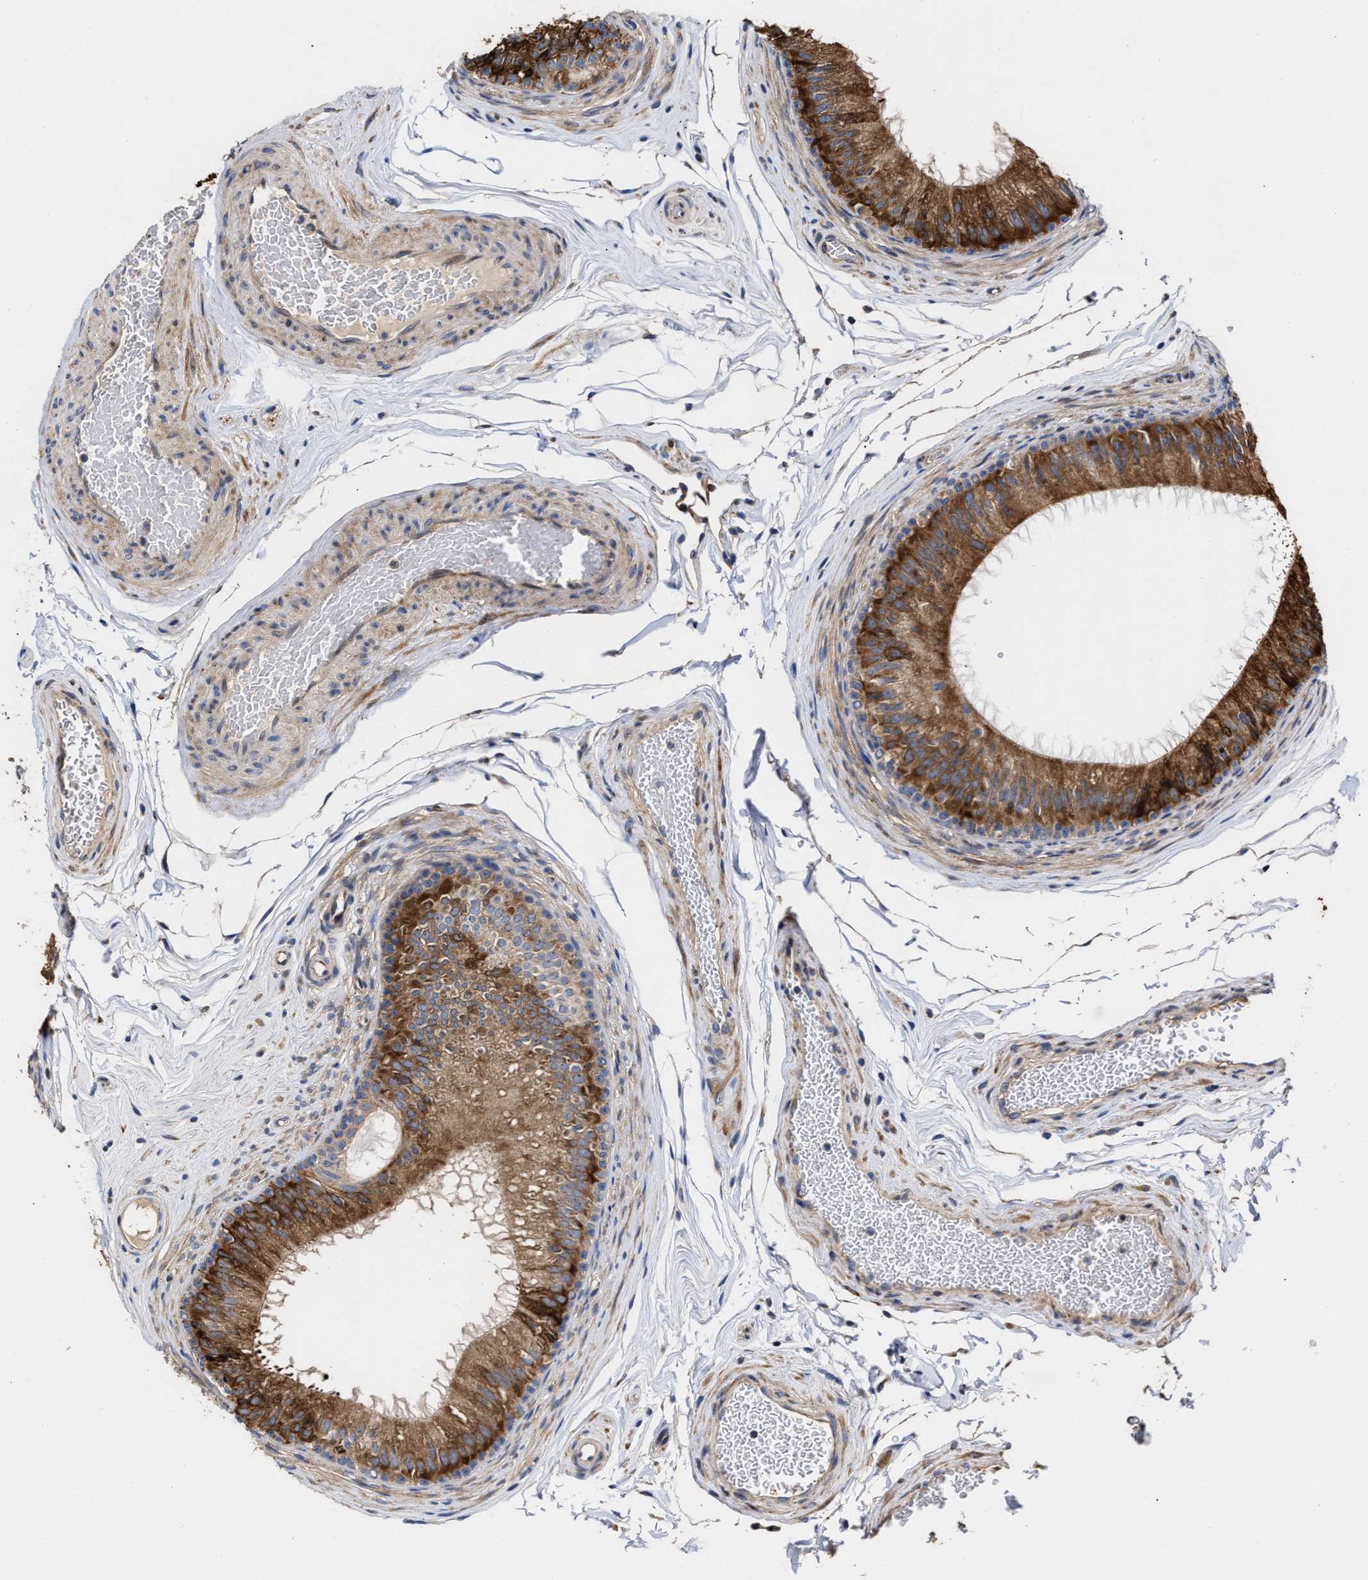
{"staining": {"intensity": "strong", "quantity": "25%-75%", "location": "cytoplasmic/membranous"}, "tissue": "epididymis", "cell_type": "Glandular cells", "image_type": "normal", "snomed": [{"axis": "morphology", "description": "Normal tissue, NOS"}, {"axis": "topography", "description": "Testis"}, {"axis": "topography", "description": "Epididymis"}], "caption": "A brown stain highlights strong cytoplasmic/membranous positivity of a protein in glandular cells of unremarkable human epididymis.", "gene": "MALSU1", "patient": {"sex": "male", "age": 36}}